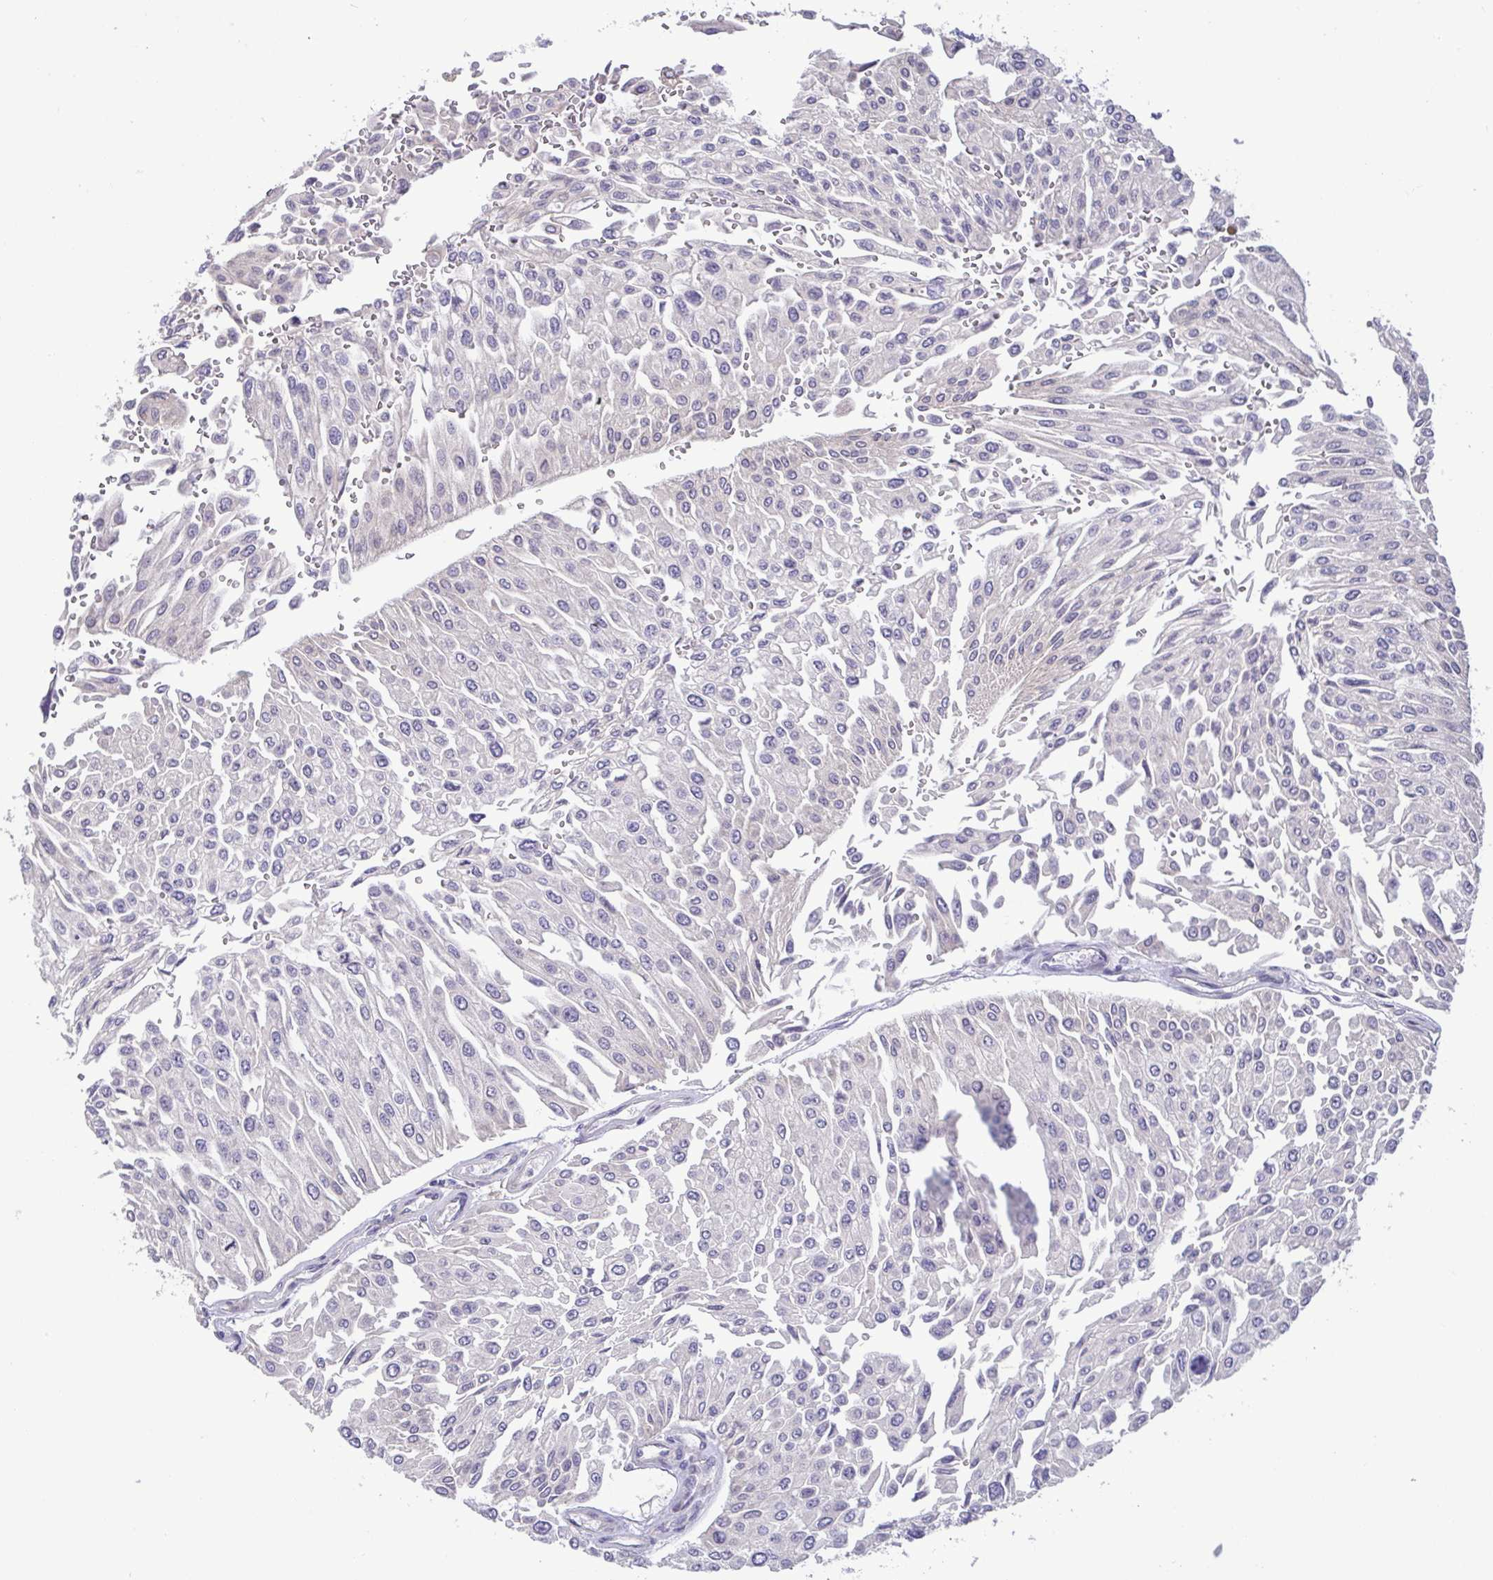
{"staining": {"intensity": "negative", "quantity": "none", "location": "none"}, "tissue": "urothelial cancer", "cell_type": "Tumor cells", "image_type": "cancer", "snomed": [{"axis": "morphology", "description": "Urothelial carcinoma, NOS"}, {"axis": "topography", "description": "Urinary bladder"}], "caption": "Histopathology image shows no significant protein positivity in tumor cells of transitional cell carcinoma.", "gene": "LMF2", "patient": {"sex": "male", "age": 67}}